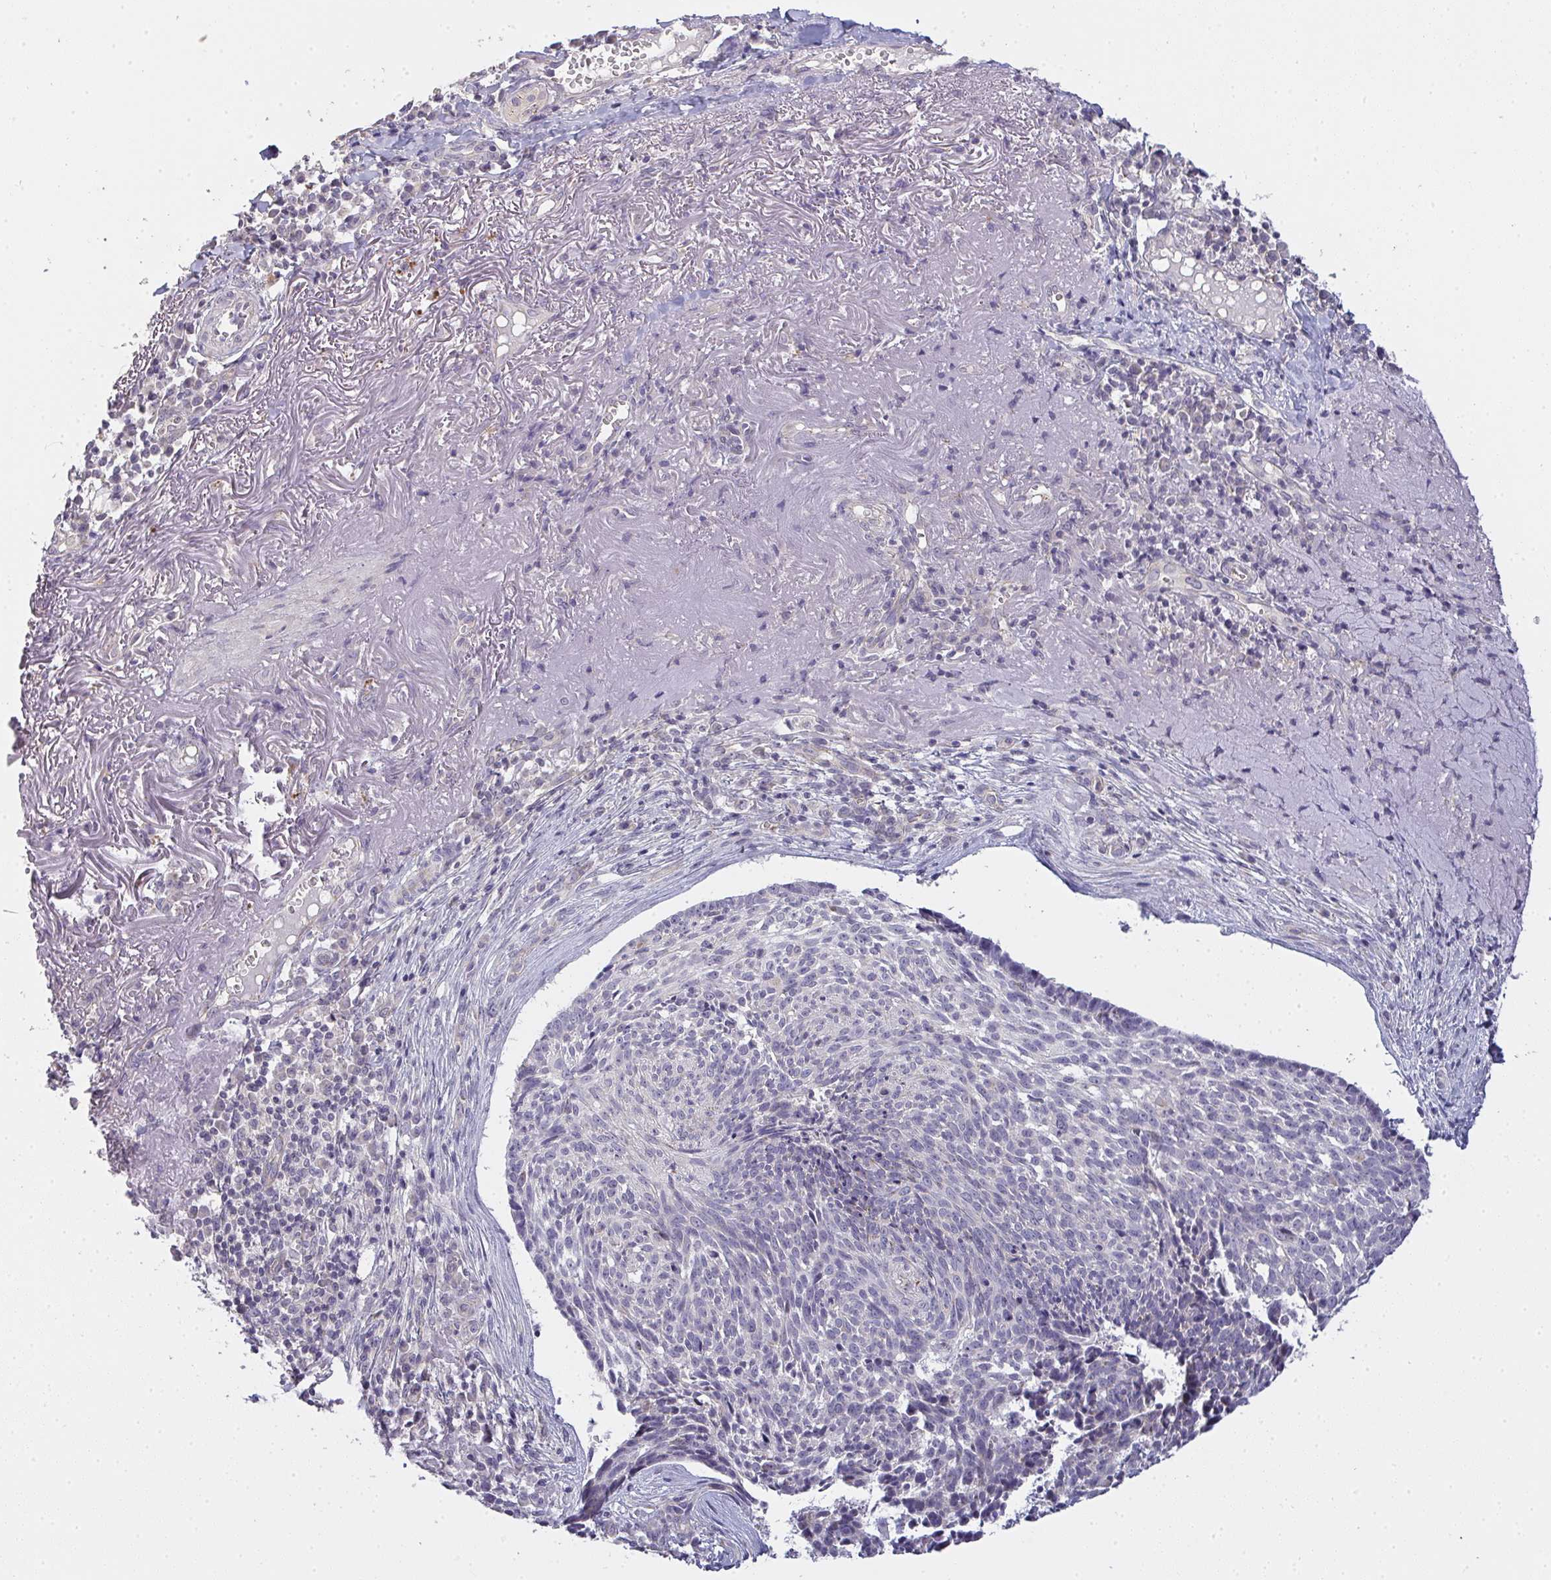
{"staining": {"intensity": "negative", "quantity": "none", "location": "none"}, "tissue": "skin cancer", "cell_type": "Tumor cells", "image_type": "cancer", "snomed": [{"axis": "morphology", "description": "Basal cell carcinoma"}, {"axis": "topography", "description": "Skin"}, {"axis": "topography", "description": "Skin of face"}], "caption": "Skin cancer (basal cell carcinoma) was stained to show a protein in brown. There is no significant expression in tumor cells. The staining was performed using DAB (3,3'-diaminobenzidine) to visualize the protein expression in brown, while the nuclei were stained in blue with hematoxylin (Magnification: 20x).", "gene": "TMEM219", "patient": {"sex": "female", "age": 95}}